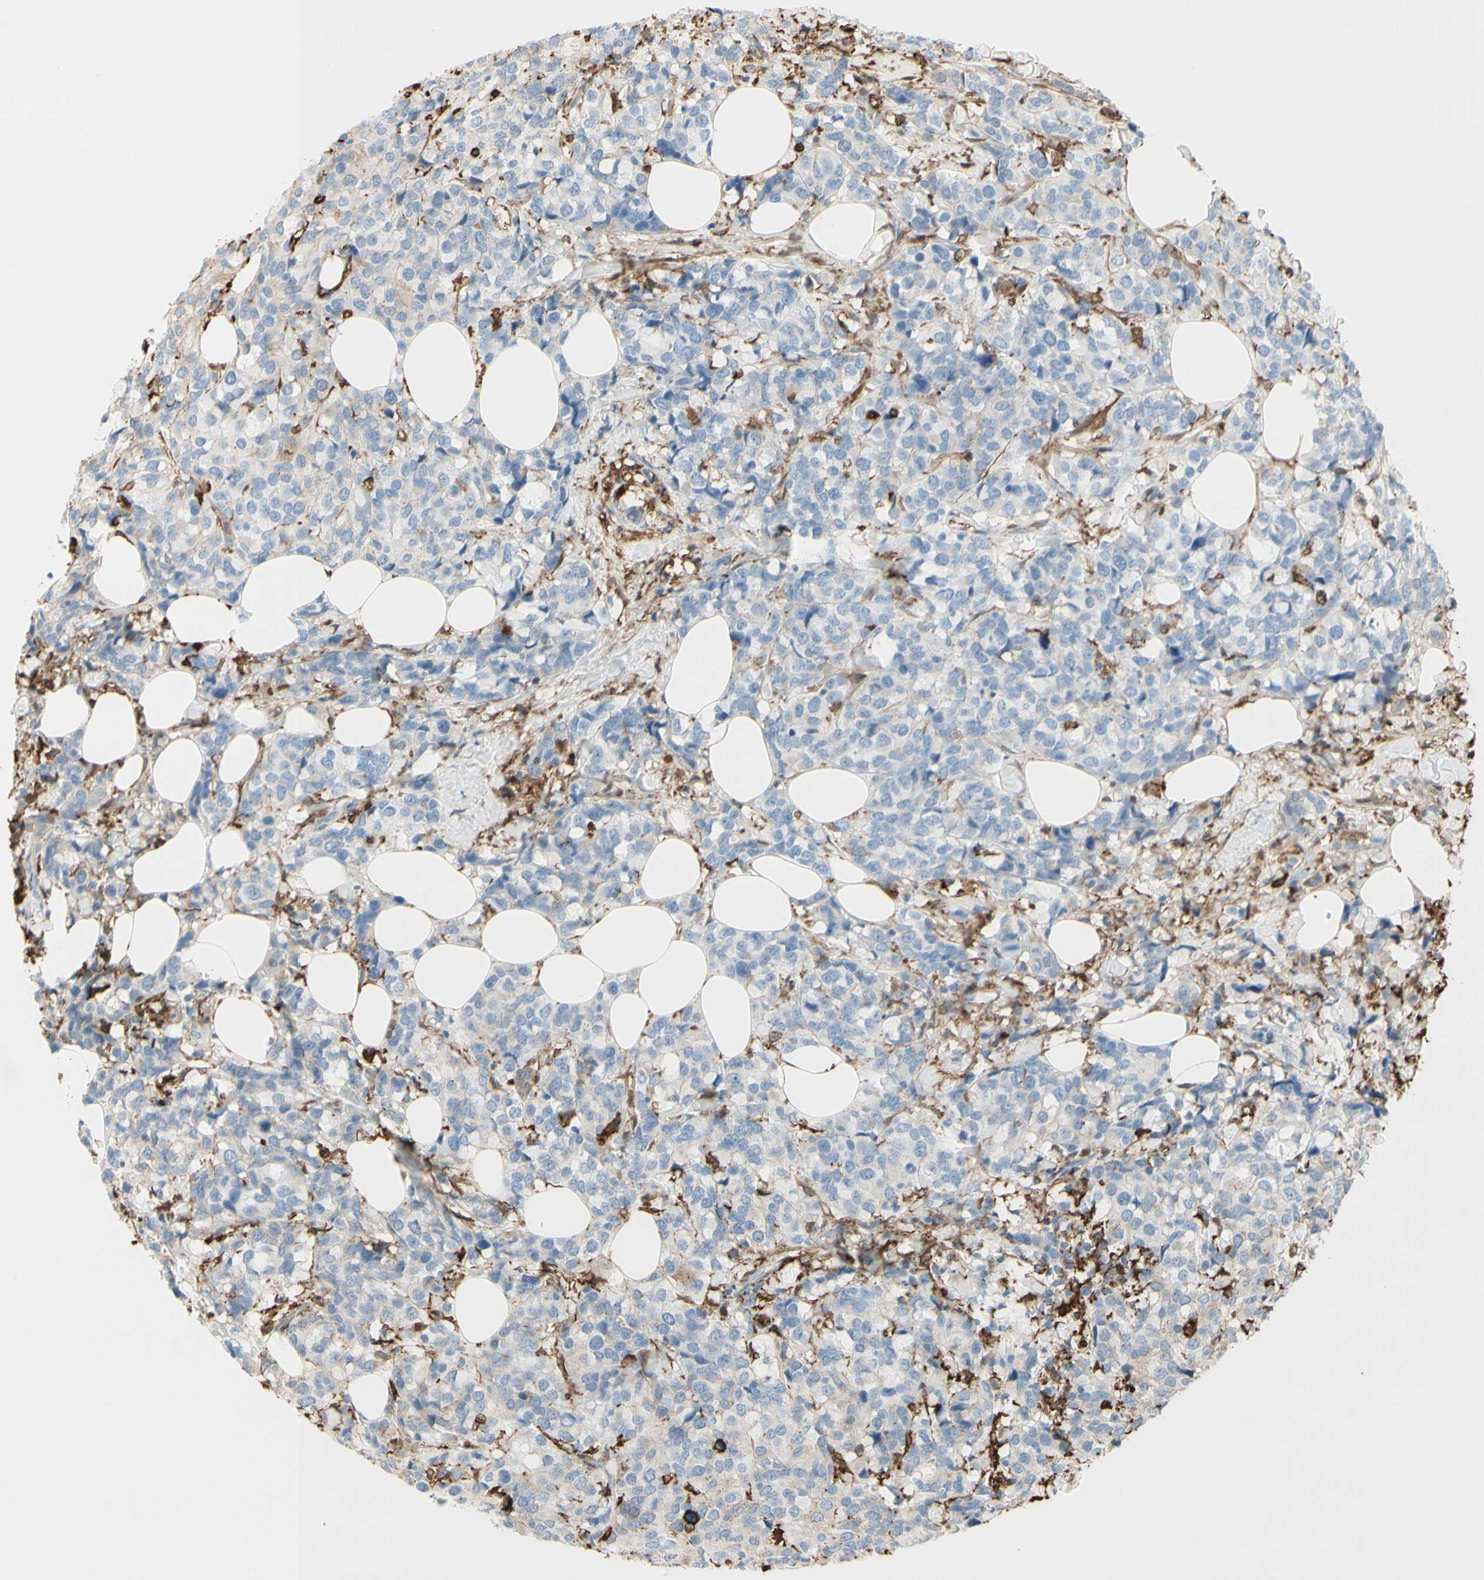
{"staining": {"intensity": "negative", "quantity": "none", "location": "none"}, "tissue": "breast cancer", "cell_type": "Tumor cells", "image_type": "cancer", "snomed": [{"axis": "morphology", "description": "Lobular carcinoma"}, {"axis": "topography", "description": "Breast"}], "caption": "This is an immunohistochemistry micrograph of human breast lobular carcinoma. There is no staining in tumor cells.", "gene": "GSN", "patient": {"sex": "female", "age": 59}}